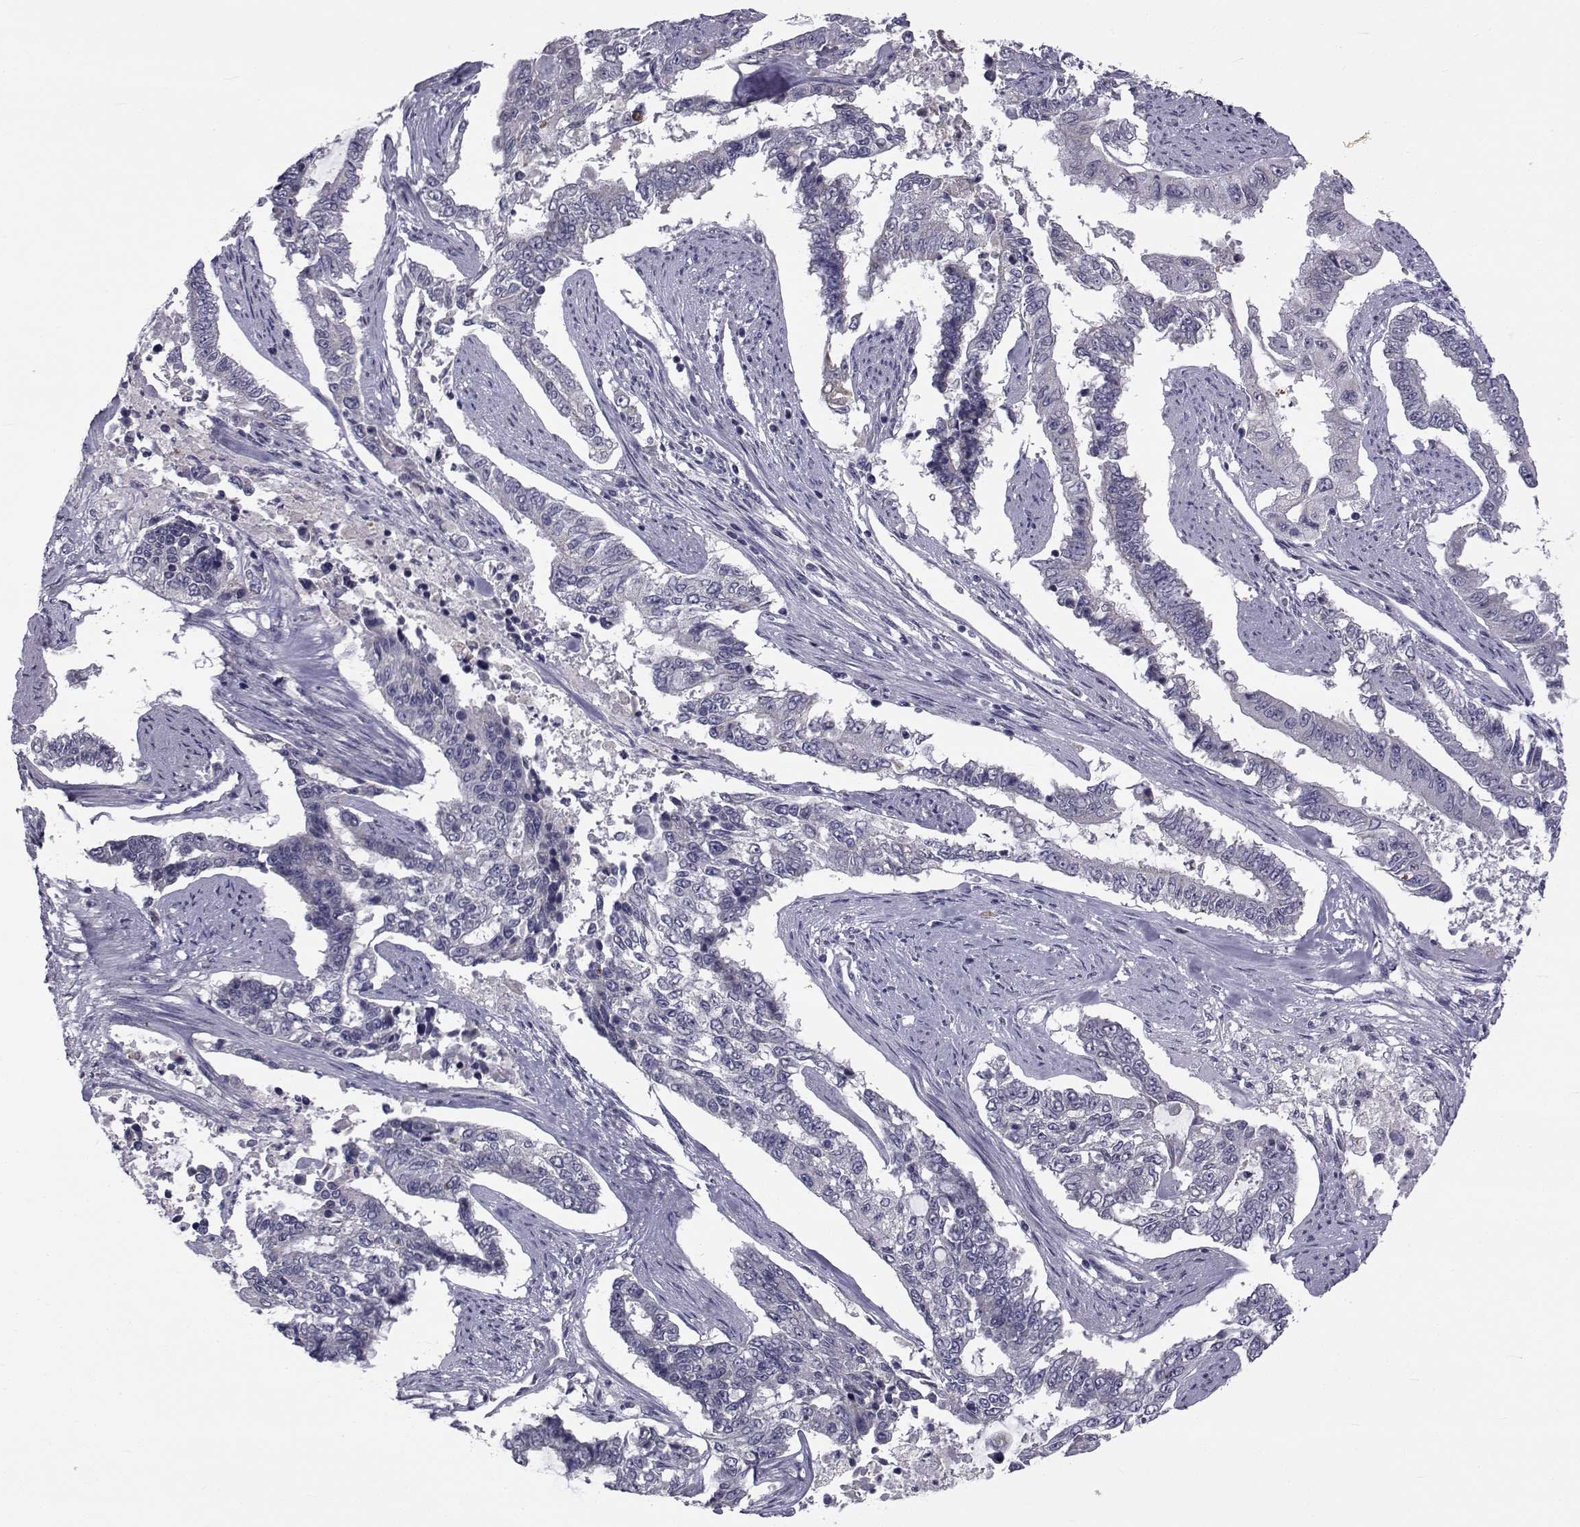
{"staining": {"intensity": "negative", "quantity": "none", "location": "none"}, "tissue": "endometrial cancer", "cell_type": "Tumor cells", "image_type": "cancer", "snomed": [{"axis": "morphology", "description": "Adenocarcinoma, NOS"}, {"axis": "topography", "description": "Uterus"}], "caption": "IHC histopathology image of neoplastic tissue: human endometrial cancer (adenocarcinoma) stained with DAB displays no significant protein expression in tumor cells.", "gene": "ANGPT1", "patient": {"sex": "female", "age": 59}}